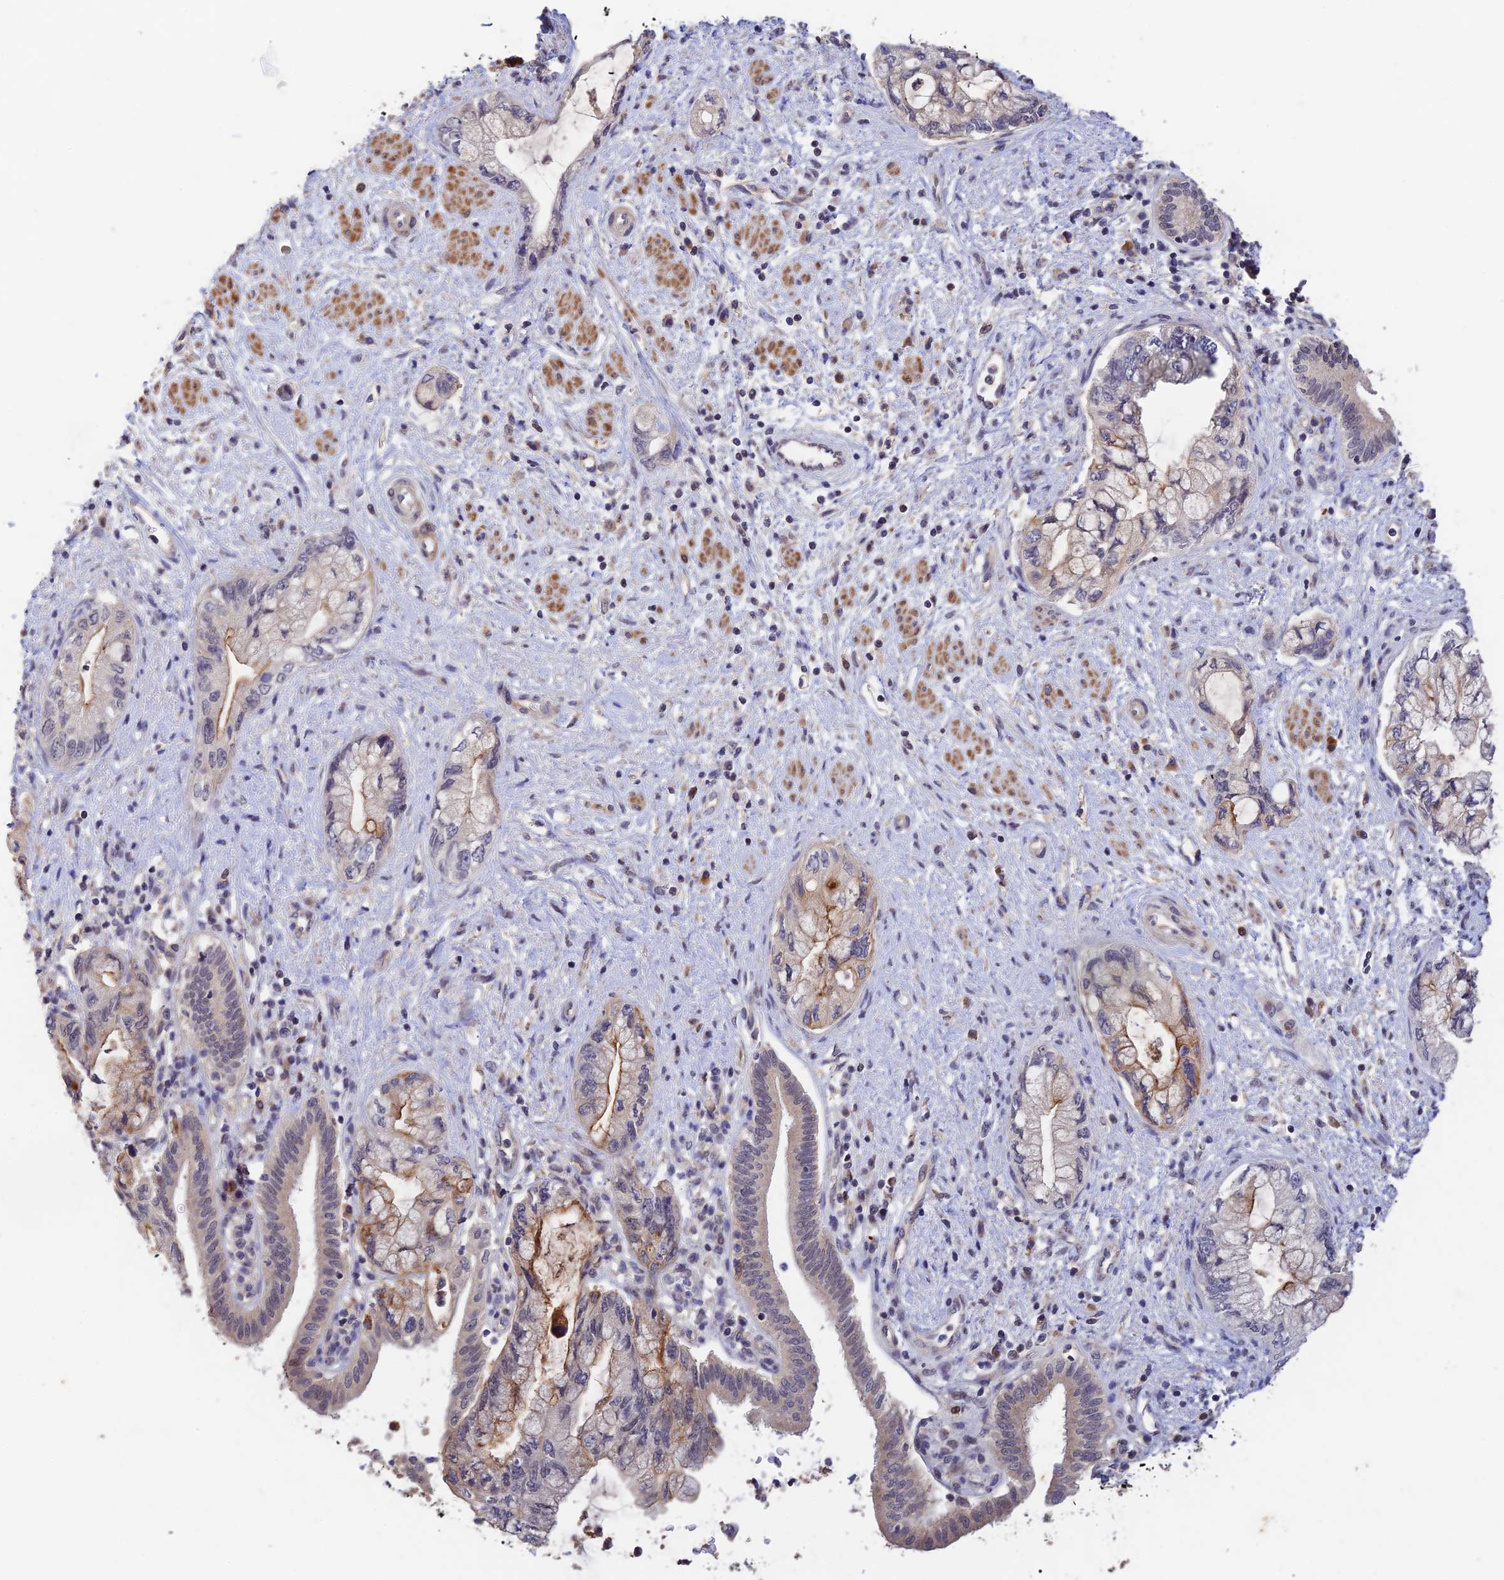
{"staining": {"intensity": "moderate", "quantity": "<25%", "location": "cytoplasmic/membranous"}, "tissue": "pancreatic cancer", "cell_type": "Tumor cells", "image_type": "cancer", "snomed": [{"axis": "morphology", "description": "Adenocarcinoma, NOS"}, {"axis": "topography", "description": "Pancreas"}], "caption": "Immunohistochemical staining of pancreatic cancer (adenocarcinoma) reveals low levels of moderate cytoplasmic/membranous protein expression in about <25% of tumor cells. (IHC, brightfield microscopy, high magnification).", "gene": "CWH43", "patient": {"sex": "female", "age": 73}}